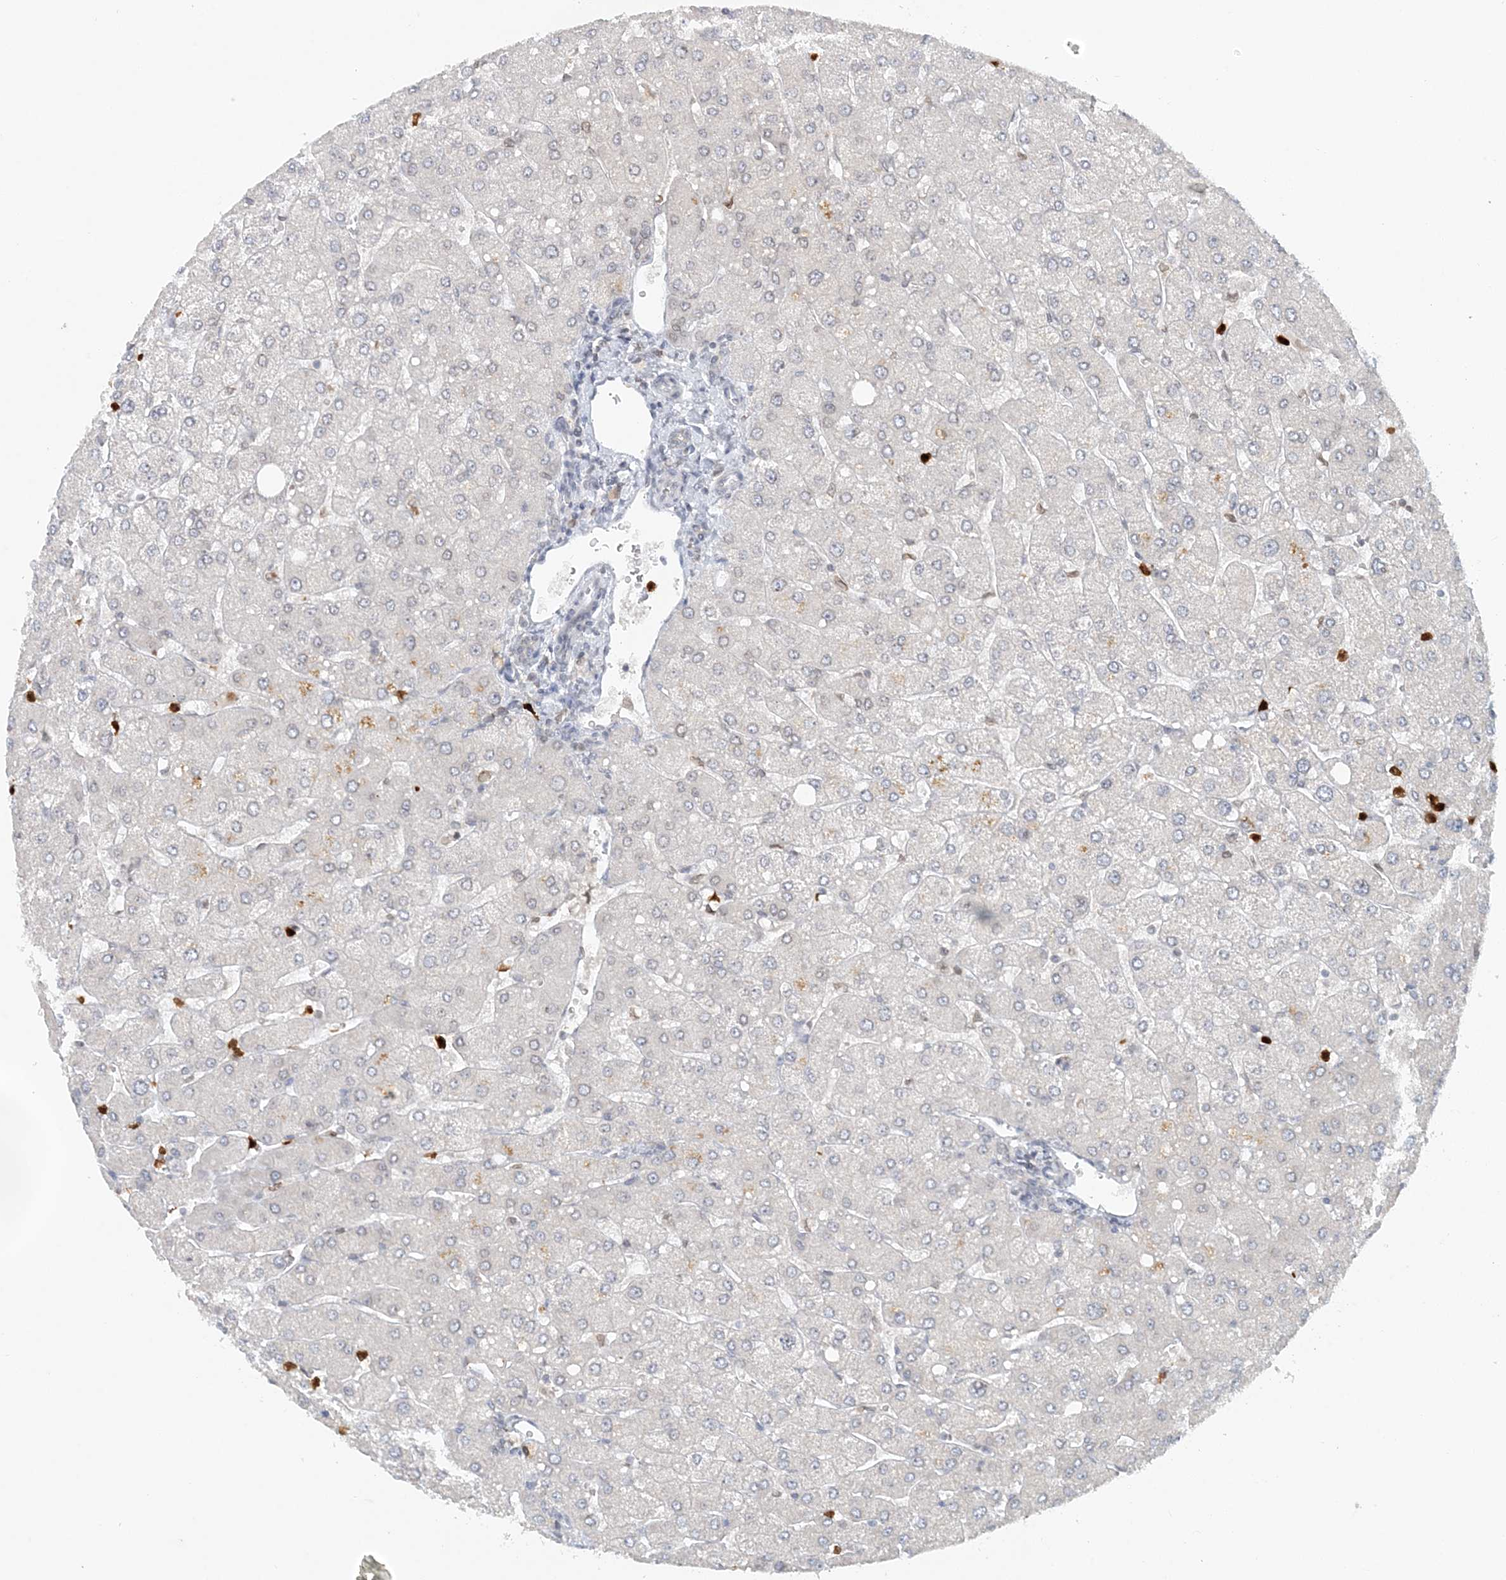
{"staining": {"intensity": "negative", "quantity": "none", "location": "none"}, "tissue": "liver", "cell_type": "Cholangiocytes", "image_type": "normal", "snomed": [{"axis": "morphology", "description": "Normal tissue, NOS"}, {"axis": "topography", "description": "Liver"}], "caption": "Immunohistochemistry (IHC) micrograph of unremarkable liver: liver stained with DAB displays no significant protein staining in cholangiocytes.", "gene": "NUP54", "patient": {"sex": "male", "age": 55}}